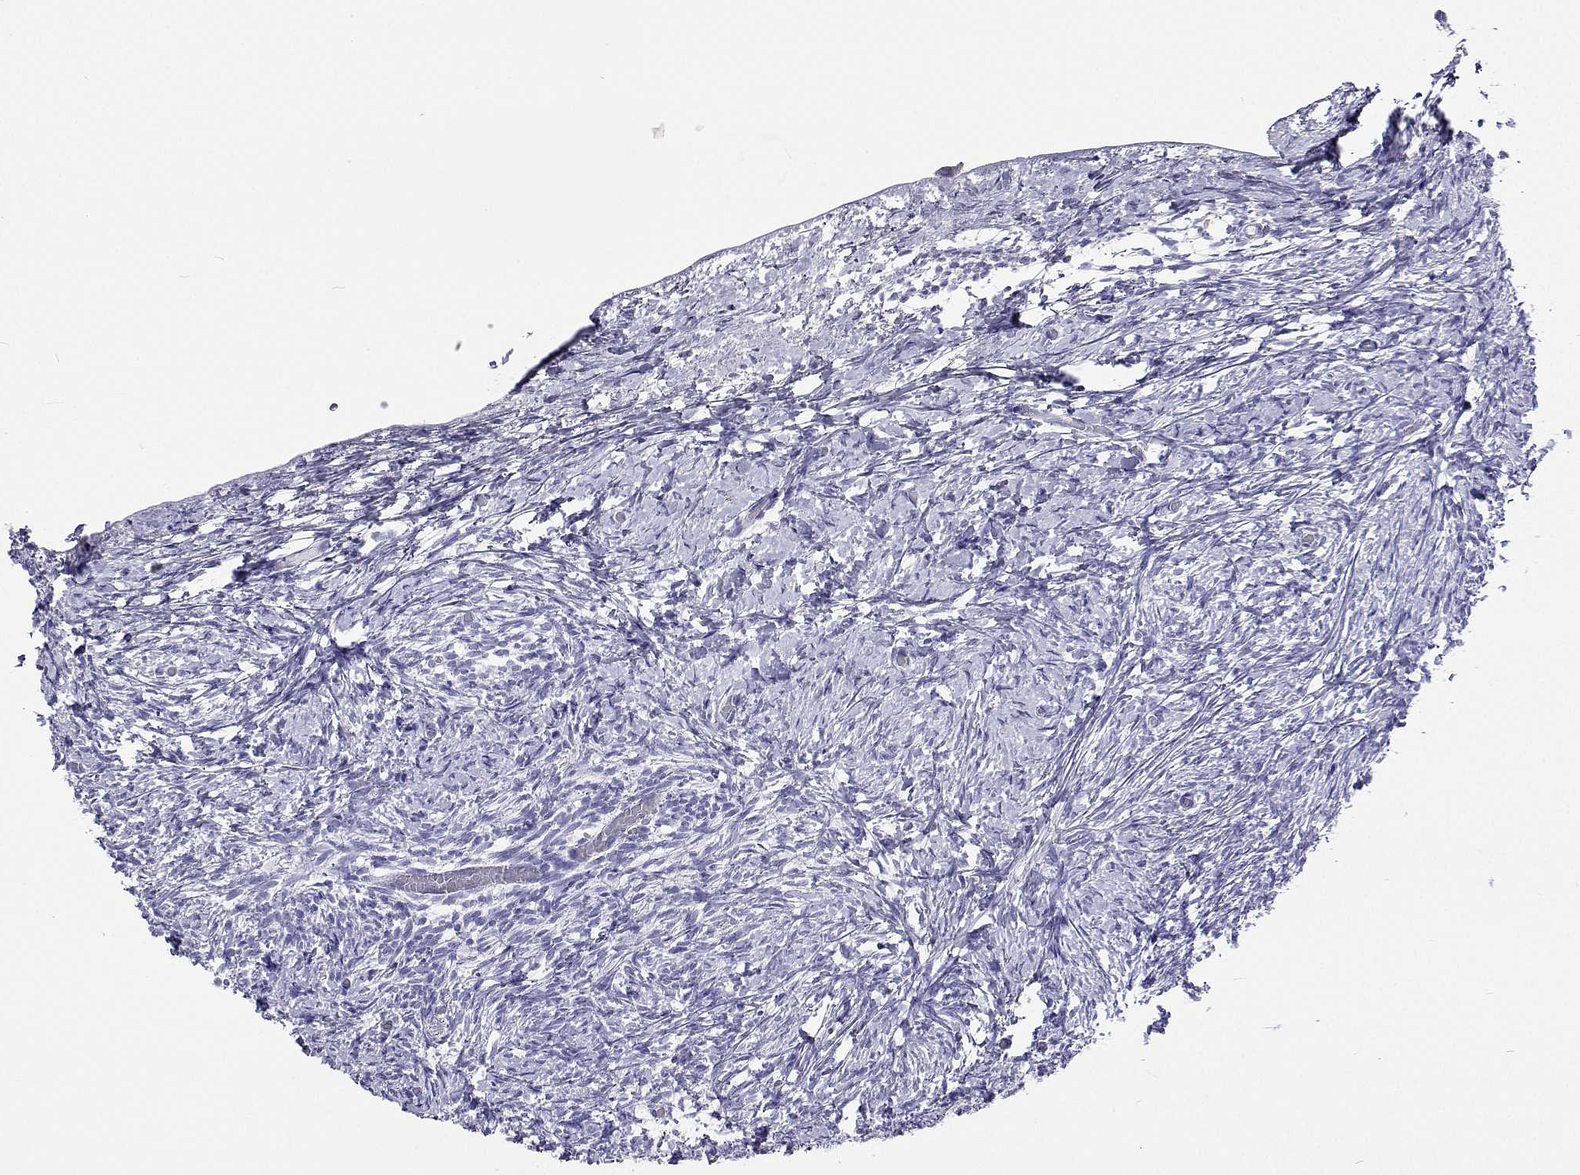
{"staining": {"intensity": "negative", "quantity": "none", "location": "none"}, "tissue": "ovary", "cell_type": "Ovarian stroma cells", "image_type": "normal", "snomed": [{"axis": "morphology", "description": "Normal tissue, NOS"}, {"axis": "topography", "description": "Ovary"}], "caption": "An immunohistochemistry (IHC) micrograph of normal ovary is shown. There is no staining in ovarian stroma cells of ovary.", "gene": "UMODL1", "patient": {"sex": "female", "age": 39}}